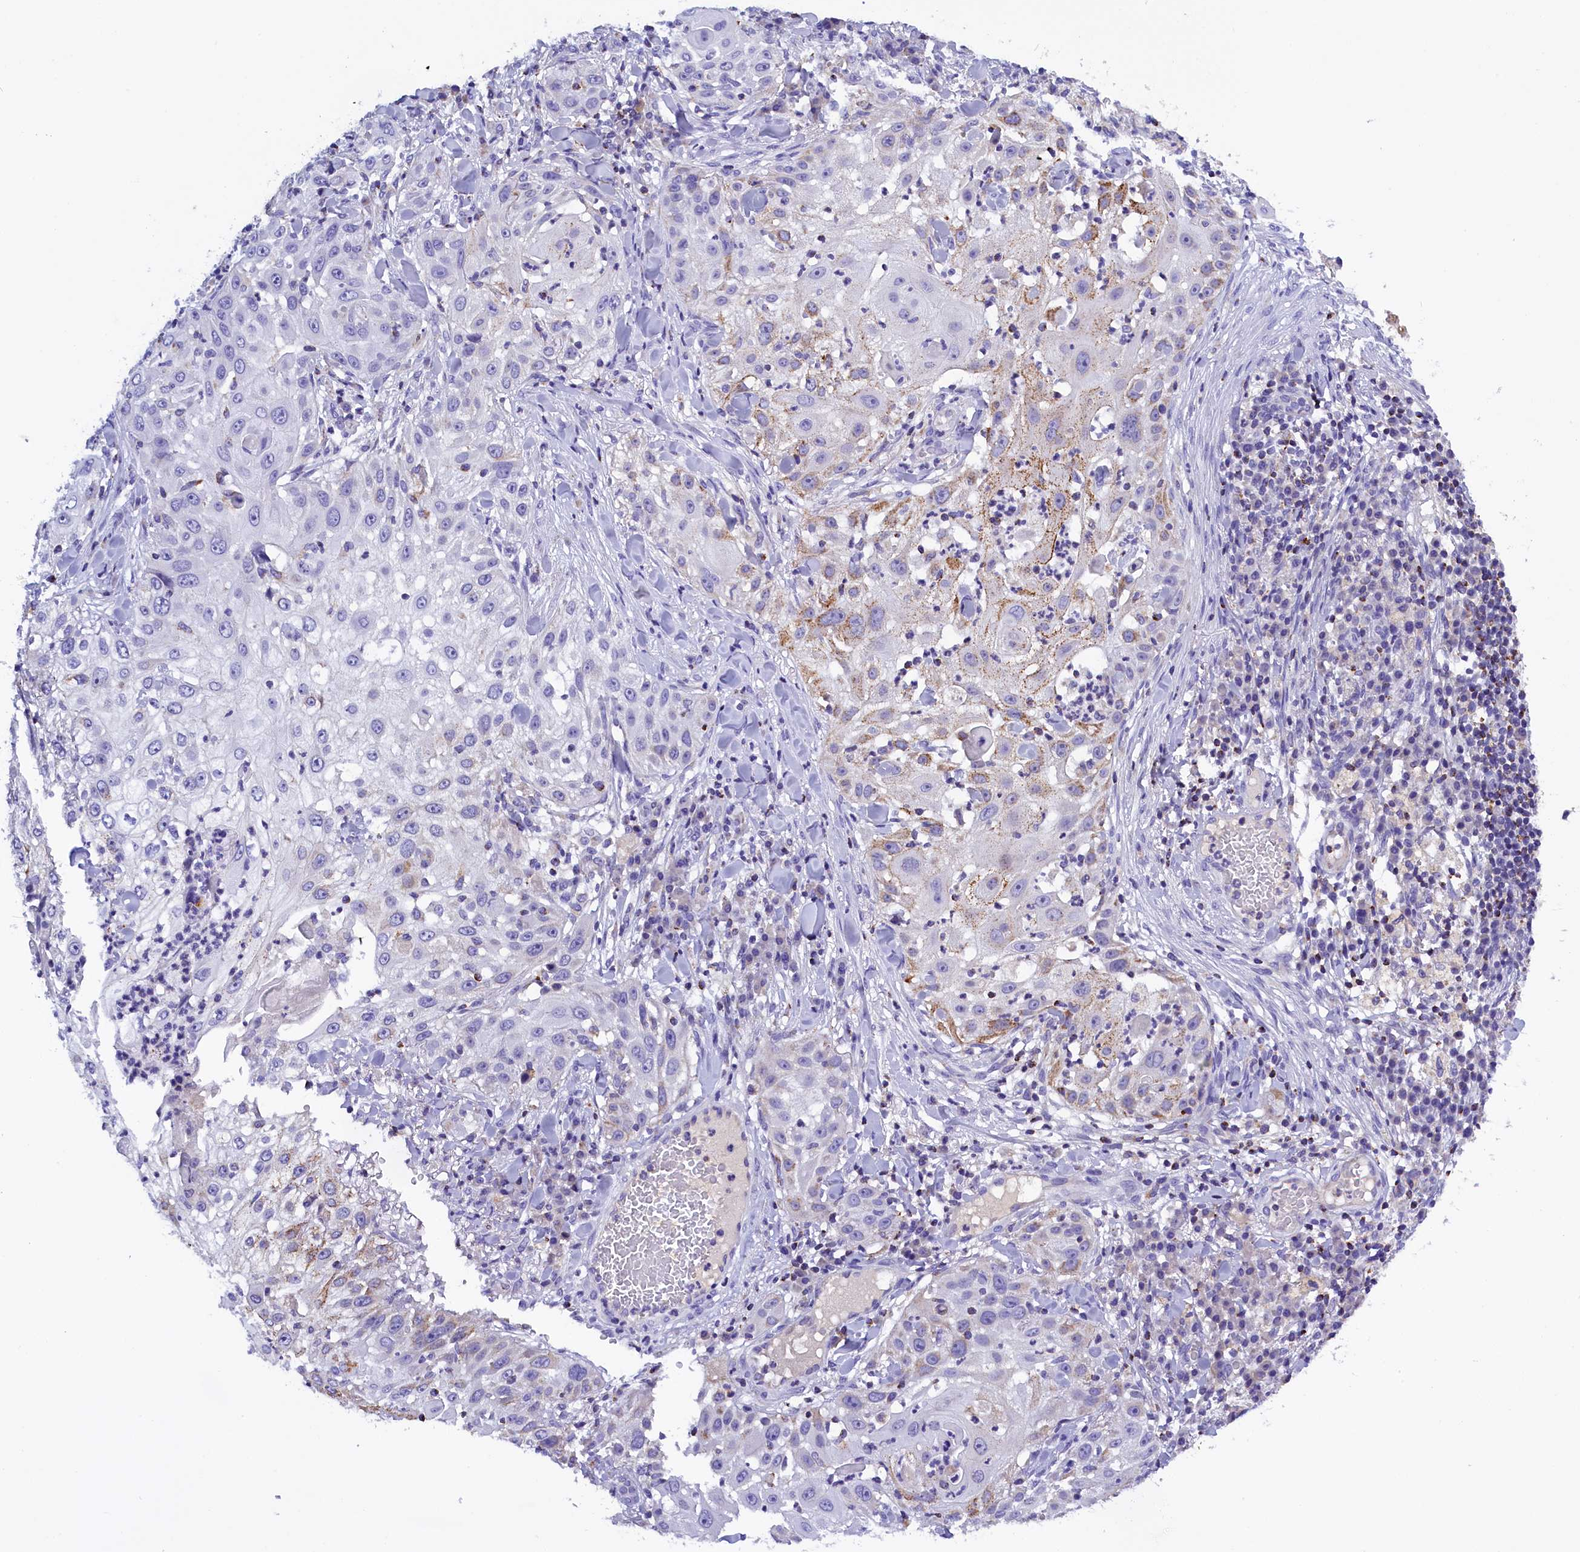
{"staining": {"intensity": "moderate", "quantity": "<25%", "location": "cytoplasmic/membranous"}, "tissue": "skin cancer", "cell_type": "Tumor cells", "image_type": "cancer", "snomed": [{"axis": "morphology", "description": "Squamous cell carcinoma, NOS"}, {"axis": "topography", "description": "Skin"}], "caption": "Immunohistochemistry (IHC) micrograph of neoplastic tissue: skin cancer stained using IHC demonstrates low levels of moderate protein expression localized specifically in the cytoplasmic/membranous of tumor cells, appearing as a cytoplasmic/membranous brown color.", "gene": "ABAT", "patient": {"sex": "female", "age": 44}}